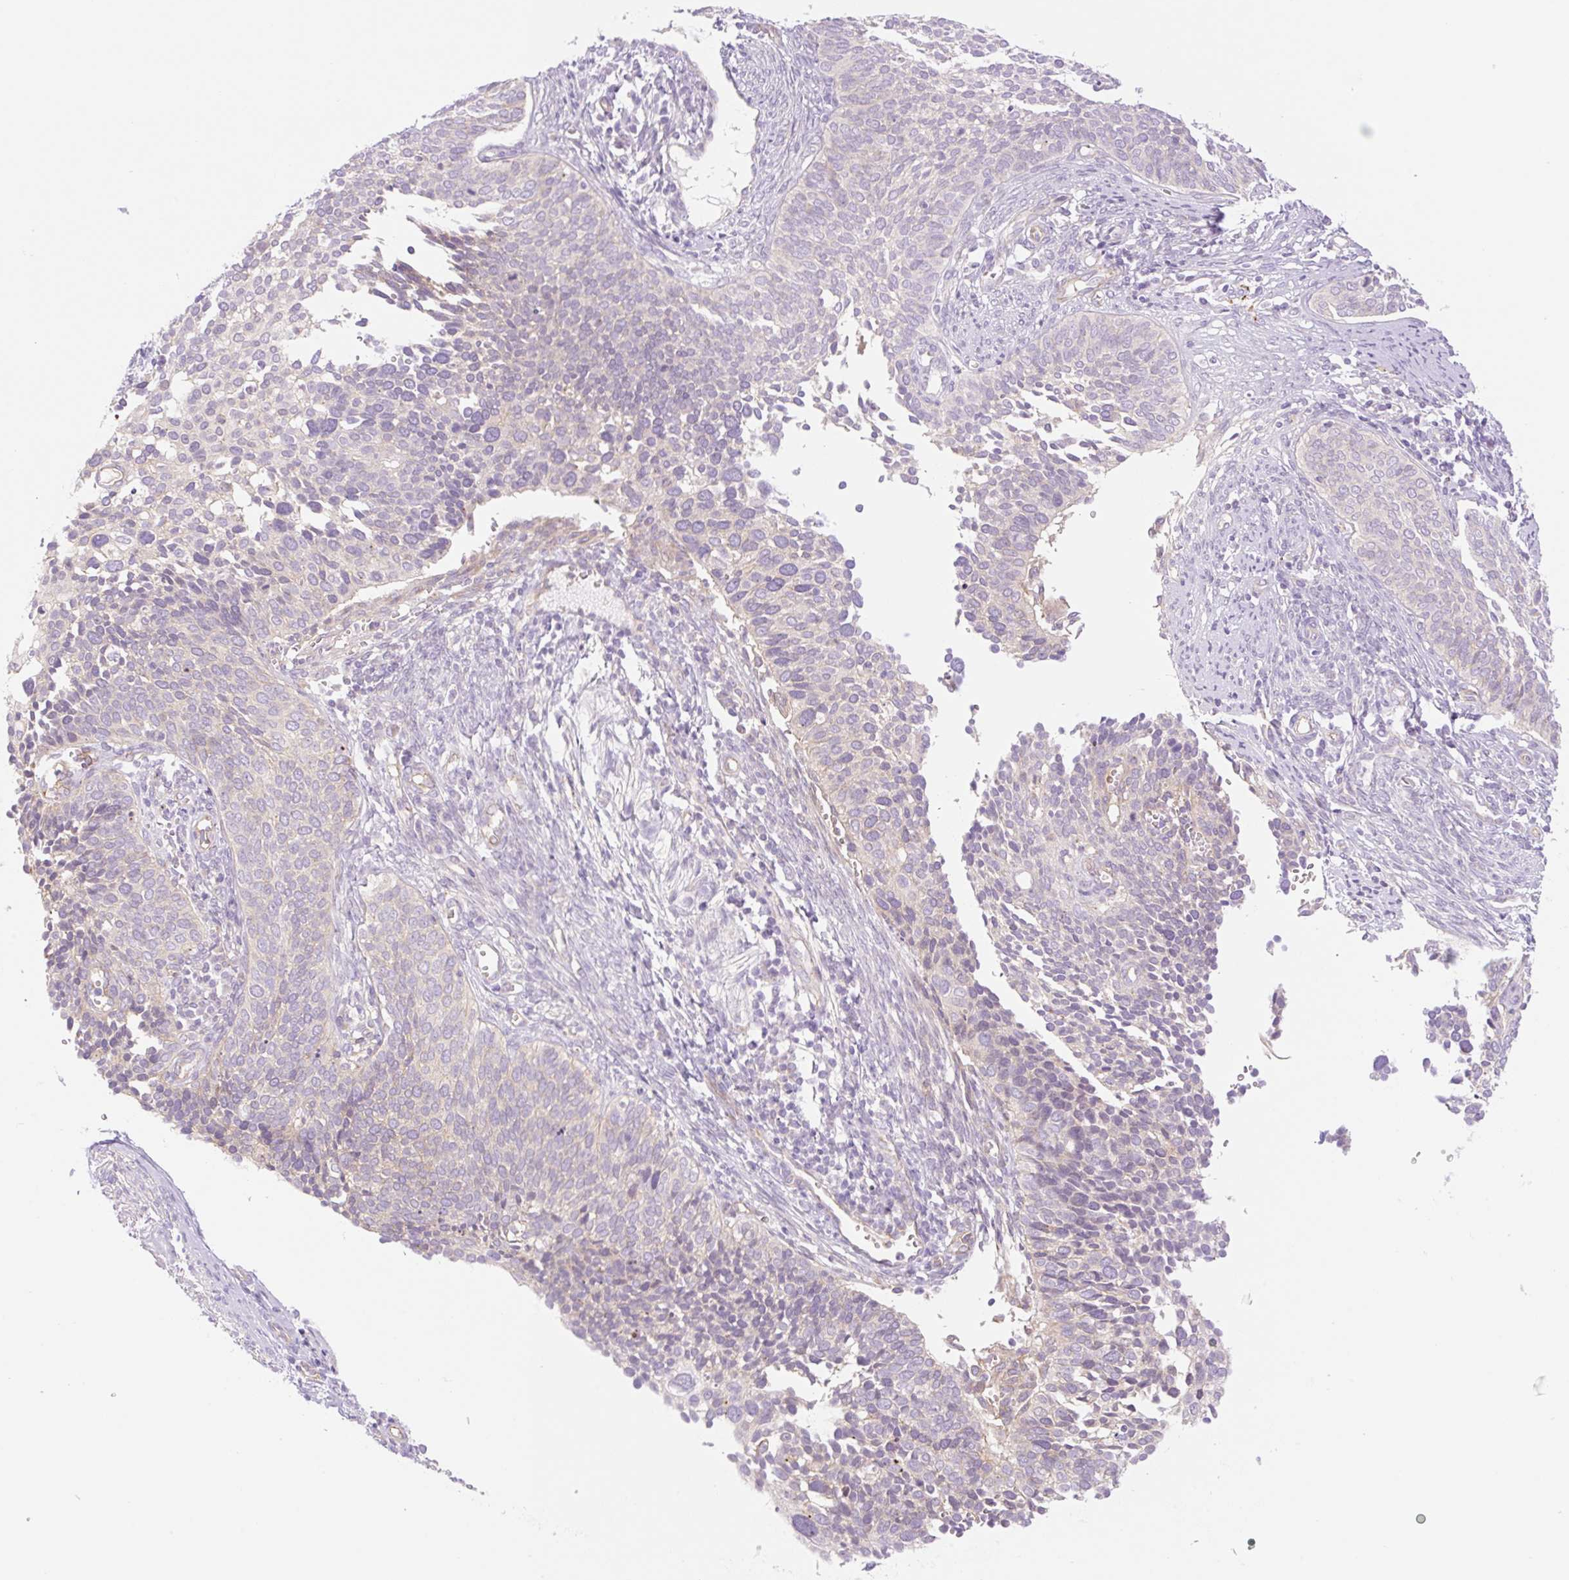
{"staining": {"intensity": "negative", "quantity": "none", "location": "none"}, "tissue": "cervical cancer", "cell_type": "Tumor cells", "image_type": "cancer", "snomed": [{"axis": "morphology", "description": "Squamous cell carcinoma, NOS"}, {"axis": "topography", "description": "Cervix"}], "caption": "Tumor cells are negative for brown protein staining in cervical squamous cell carcinoma.", "gene": "NLRP5", "patient": {"sex": "female", "age": 34}}